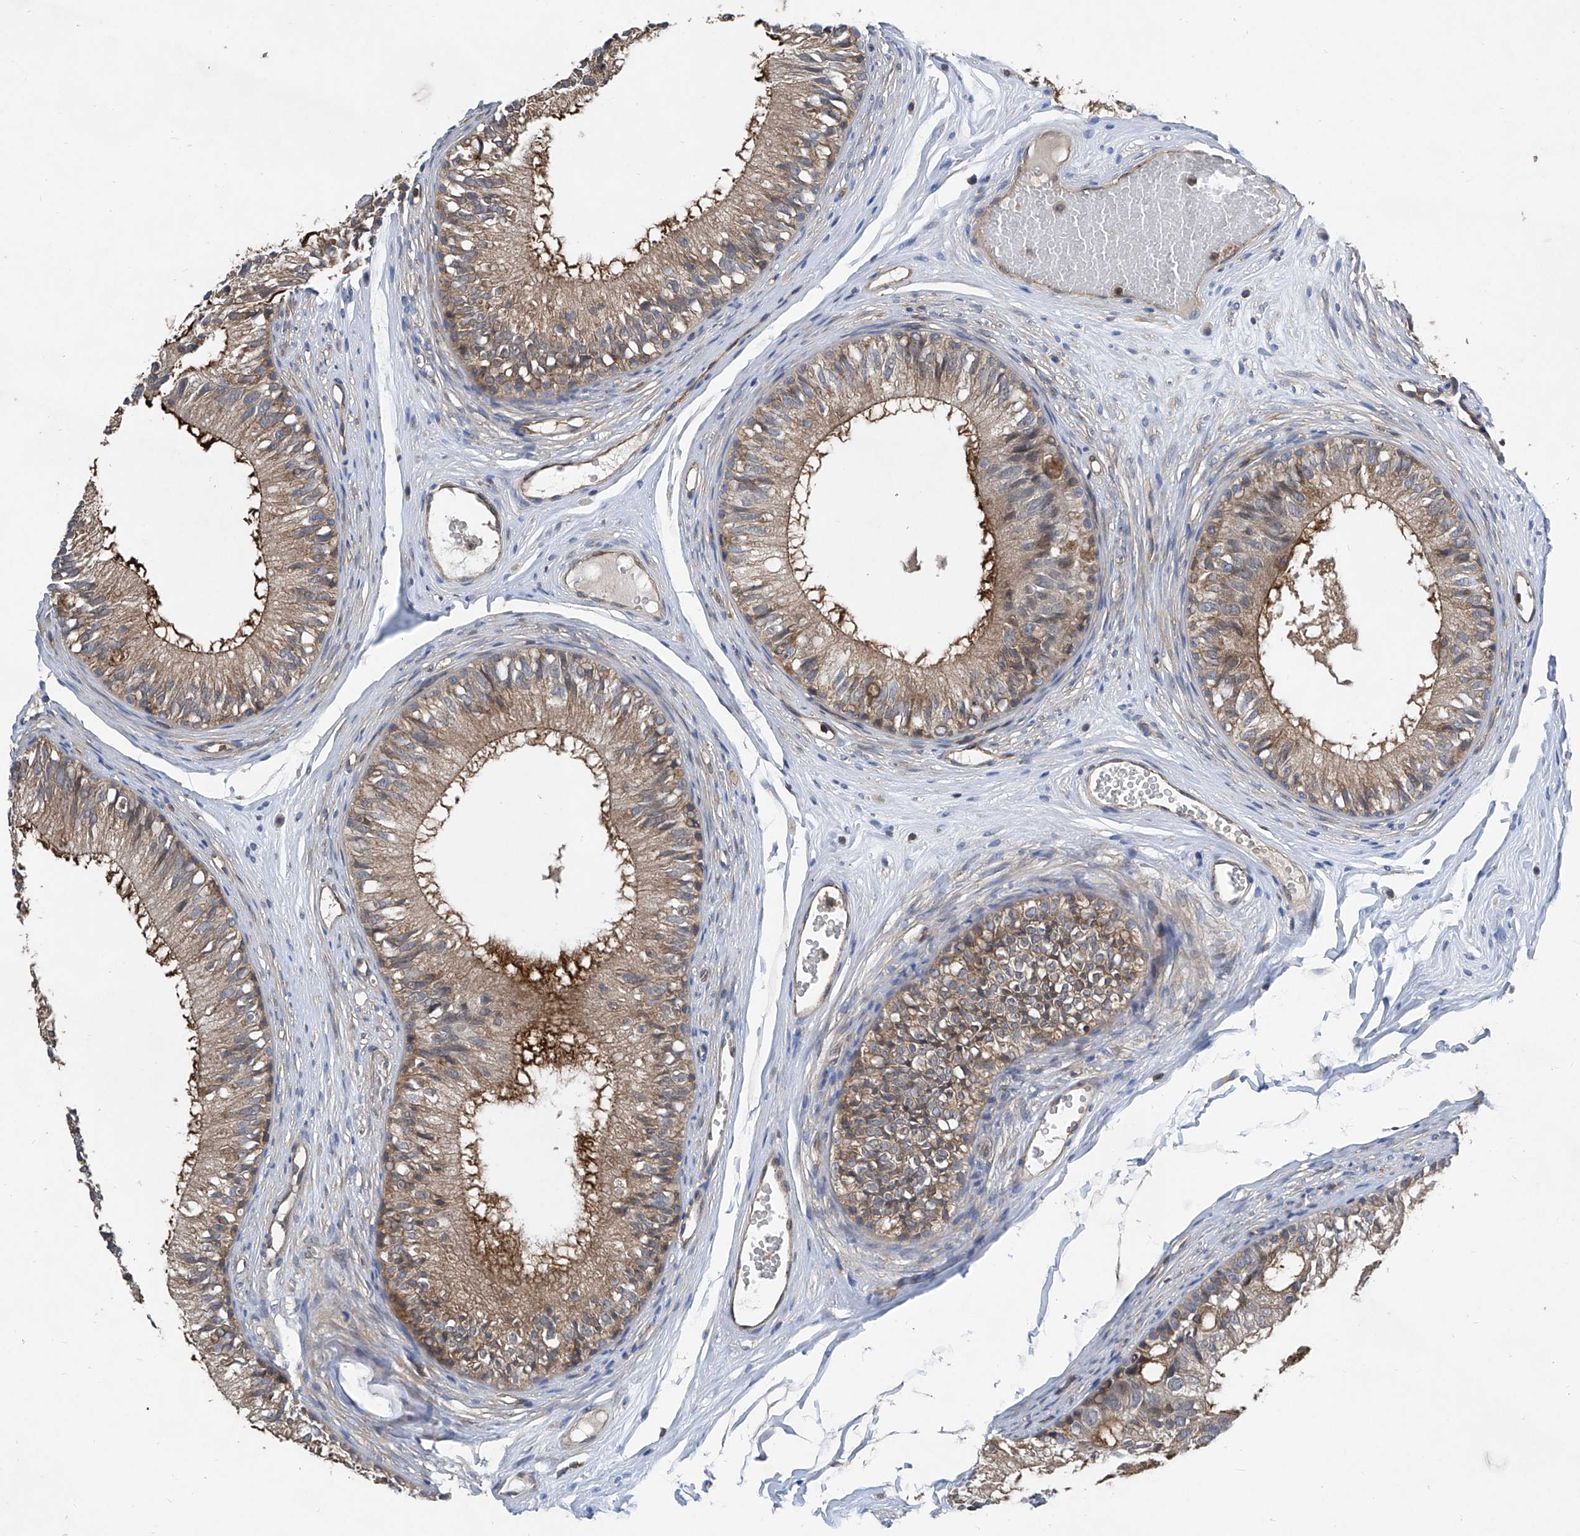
{"staining": {"intensity": "moderate", "quantity": "25%-75%", "location": "cytoplasmic/membranous"}, "tissue": "epididymis", "cell_type": "Glandular cells", "image_type": "normal", "snomed": [{"axis": "morphology", "description": "Normal tissue, NOS"}, {"axis": "morphology", "description": "Seminoma in situ"}, {"axis": "topography", "description": "Testis"}, {"axis": "topography", "description": "Epididymis"}], "caption": "Epididymis stained with IHC exhibits moderate cytoplasmic/membranous staining in about 25%-75% of glandular cells.", "gene": "TRIM38", "patient": {"sex": "male", "age": 28}}